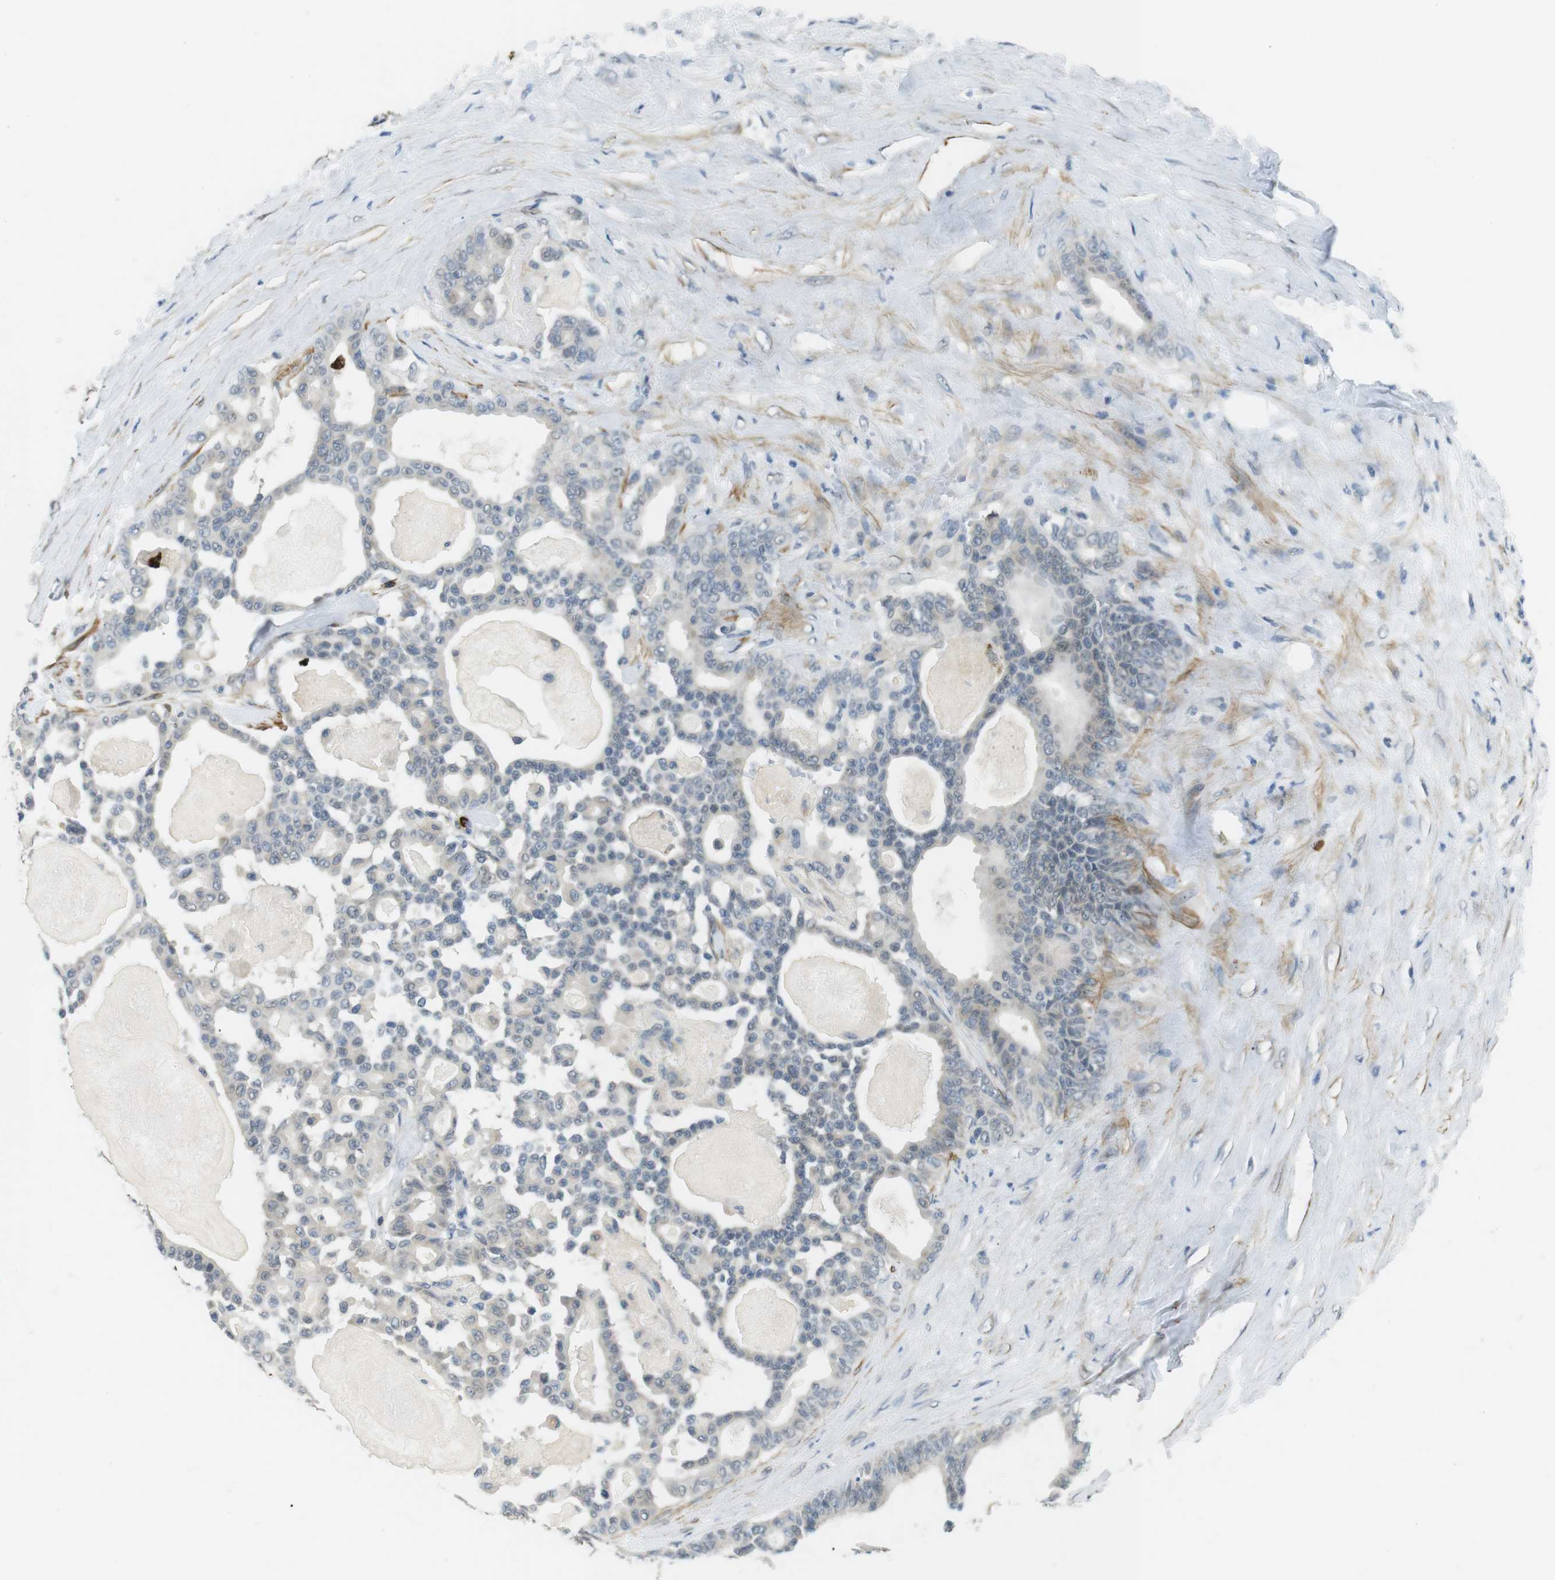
{"staining": {"intensity": "negative", "quantity": "none", "location": "none"}, "tissue": "pancreatic cancer", "cell_type": "Tumor cells", "image_type": "cancer", "snomed": [{"axis": "morphology", "description": "Adenocarcinoma, NOS"}, {"axis": "topography", "description": "Pancreas"}], "caption": "The image reveals no significant expression in tumor cells of pancreatic cancer (adenocarcinoma). (DAB IHC, high magnification).", "gene": "GZMM", "patient": {"sex": "male", "age": 63}}